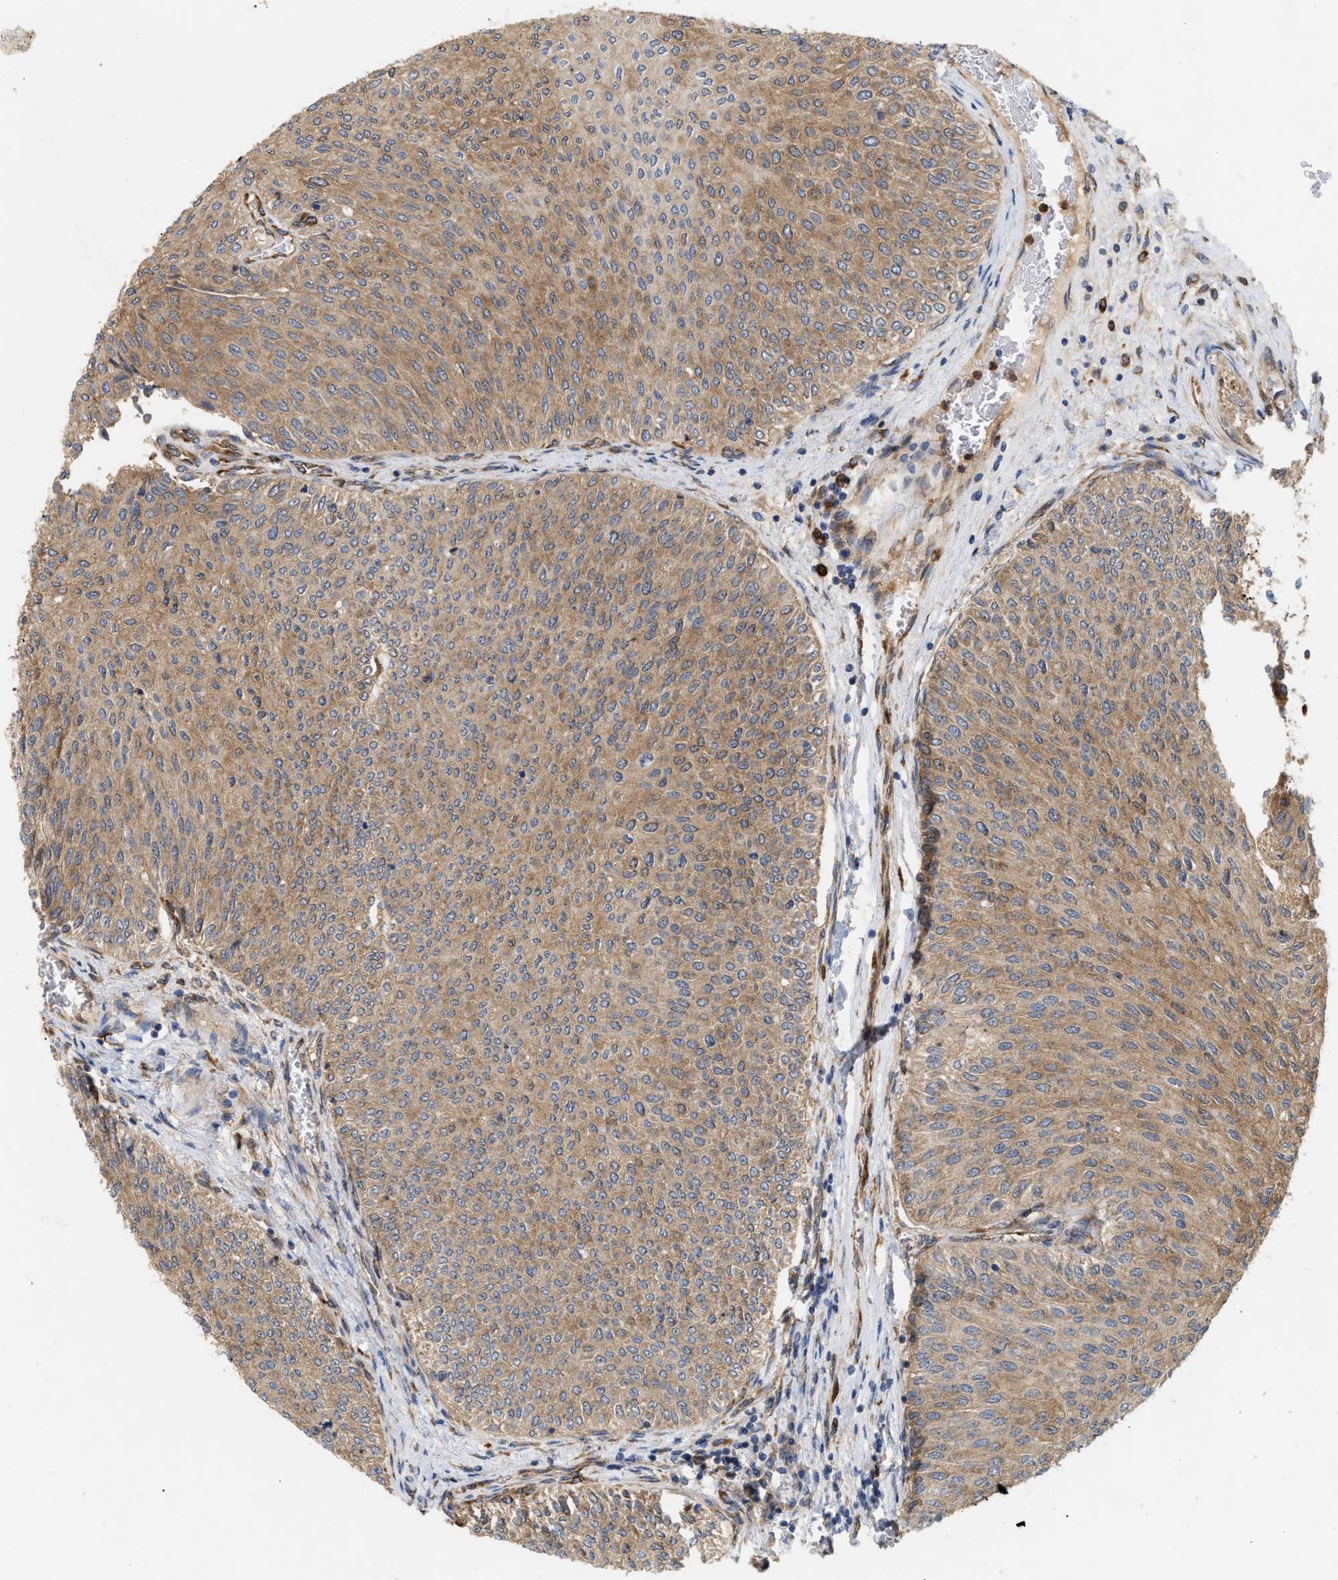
{"staining": {"intensity": "moderate", "quantity": ">75%", "location": "cytoplasmic/membranous"}, "tissue": "urothelial cancer", "cell_type": "Tumor cells", "image_type": "cancer", "snomed": [{"axis": "morphology", "description": "Urothelial carcinoma, Low grade"}, {"axis": "topography", "description": "Urinary bladder"}], "caption": "Immunohistochemical staining of urothelial carcinoma (low-grade) displays medium levels of moderate cytoplasmic/membranous positivity in approximately >75% of tumor cells. (IHC, brightfield microscopy, high magnification).", "gene": "PLCD1", "patient": {"sex": "male", "age": 78}}